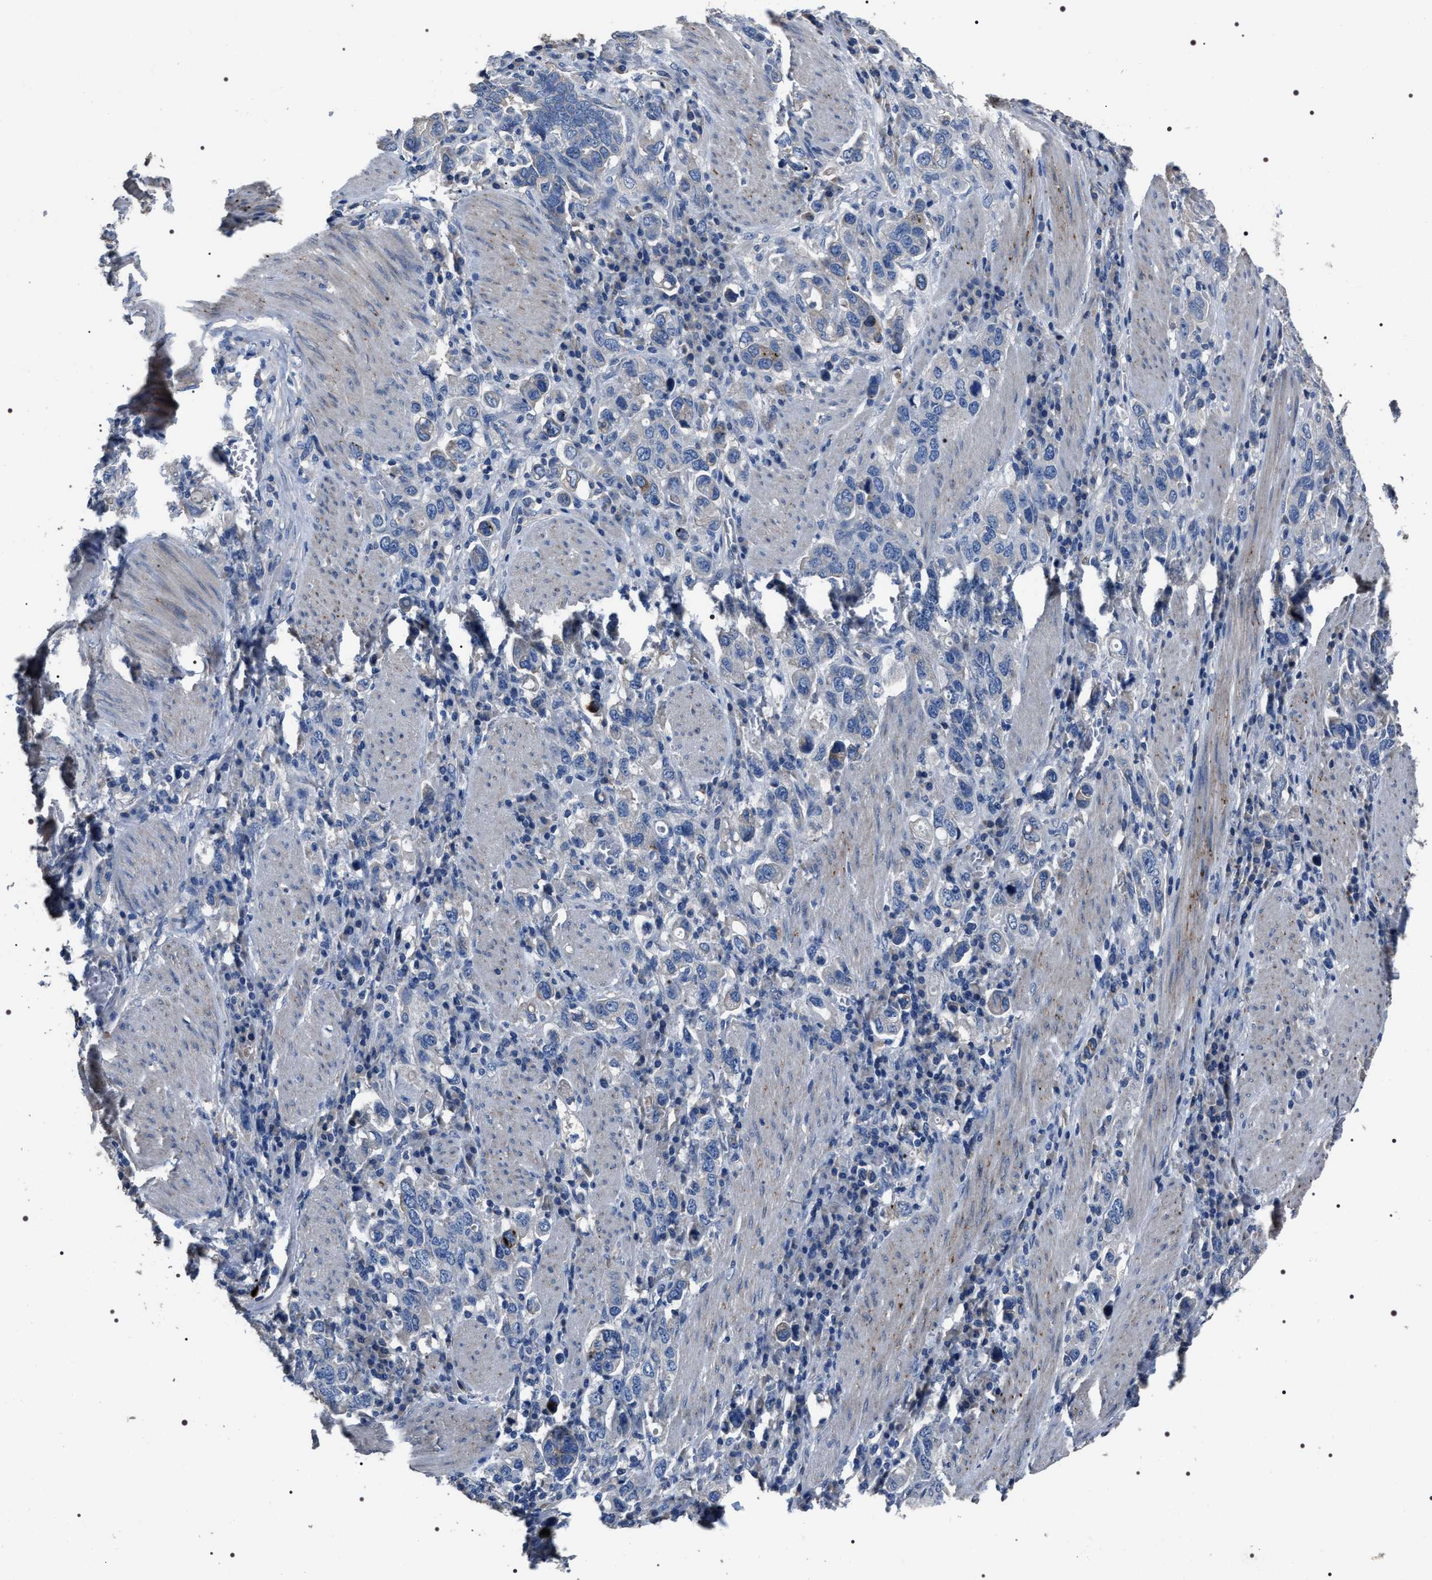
{"staining": {"intensity": "negative", "quantity": "none", "location": "none"}, "tissue": "stomach cancer", "cell_type": "Tumor cells", "image_type": "cancer", "snomed": [{"axis": "morphology", "description": "Adenocarcinoma, NOS"}, {"axis": "topography", "description": "Stomach, upper"}], "caption": "DAB immunohistochemical staining of stomach cancer displays no significant expression in tumor cells. (Immunohistochemistry (ihc), brightfield microscopy, high magnification).", "gene": "TRIM54", "patient": {"sex": "male", "age": 62}}